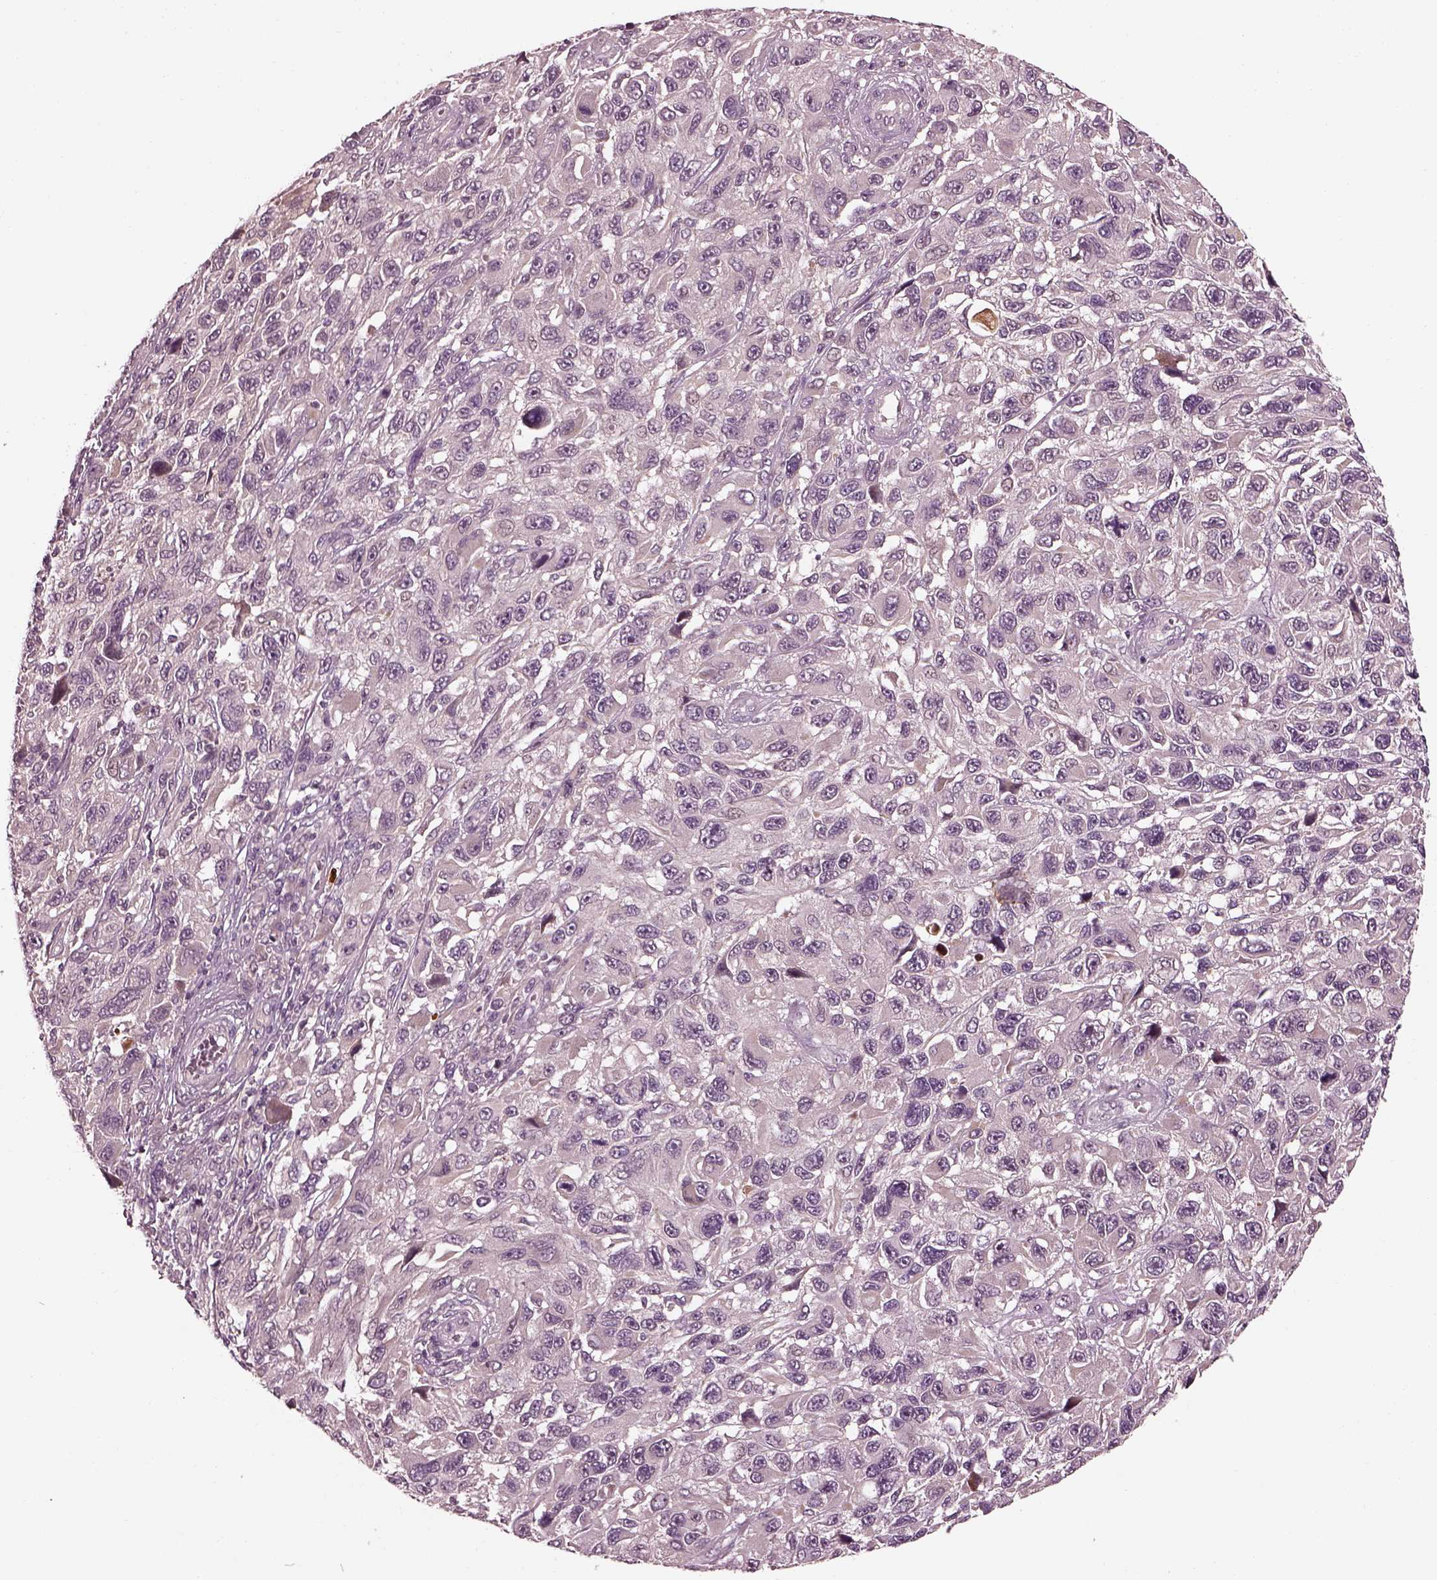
{"staining": {"intensity": "negative", "quantity": "none", "location": "none"}, "tissue": "melanoma", "cell_type": "Tumor cells", "image_type": "cancer", "snomed": [{"axis": "morphology", "description": "Malignant melanoma, NOS"}, {"axis": "topography", "description": "Skin"}], "caption": "Image shows no significant protein positivity in tumor cells of melanoma.", "gene": "EFEMP1", "patient": {"sex": "male", "age": 53}}